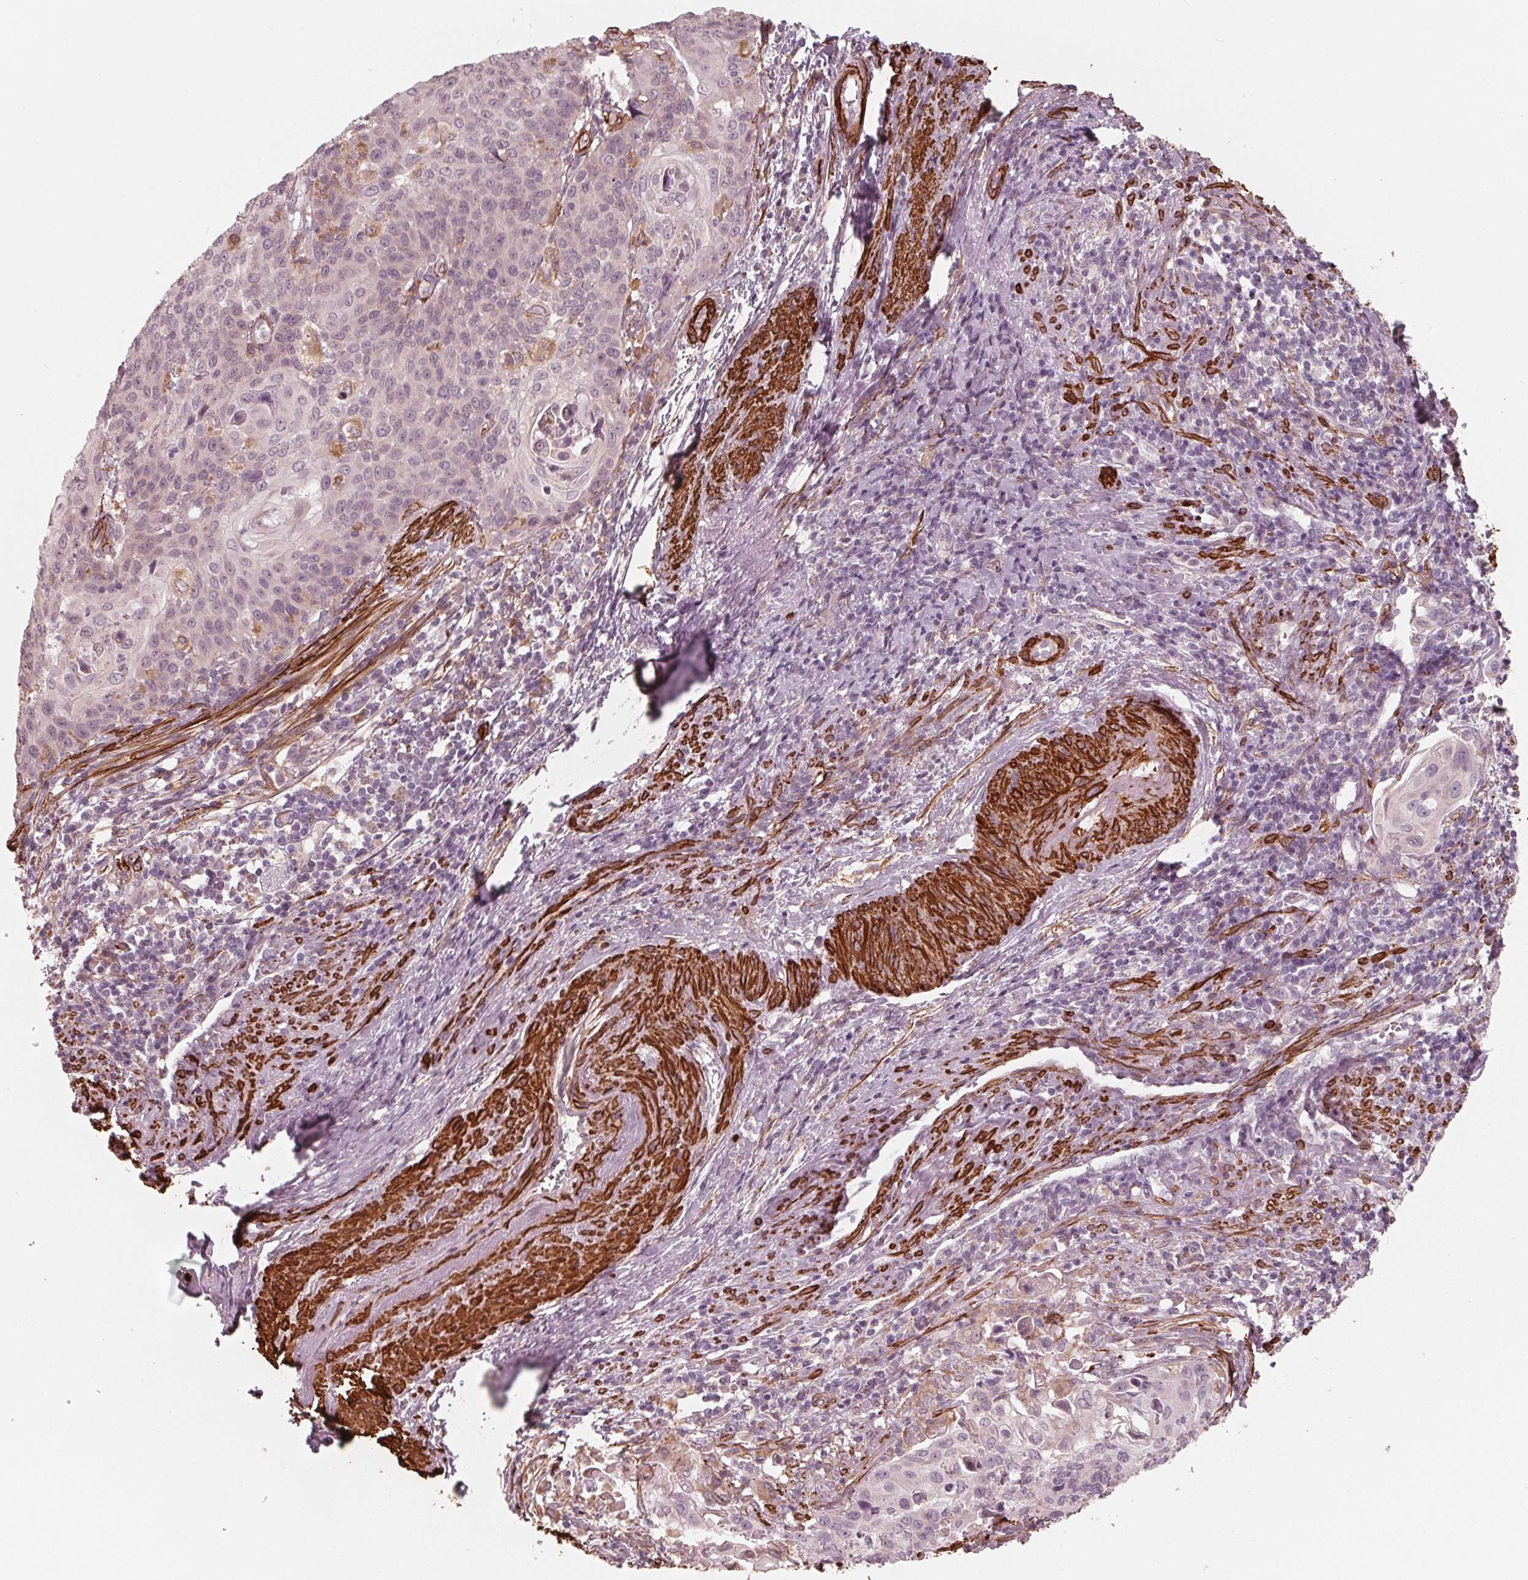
{"staining": {"intensity": "negative", "quantity": "none", "location": "none"}, "tissue": "cervical cancer", "cell_type": "Tumor cells", "image_type": "cancer", "snomed": [{"axis": "morphology", "description": "Squamous cell carcinoma, NOS"}, {"axis": "topography", "description": "Cervix"}], "caption": "A high-resolution photomicrograph shows immunohistochemistry staining of cervical cancer, which exhibits no significant staining in tumor cells.", "gene": "MIER3", "patient": {"sex": "female", "age": 65}}